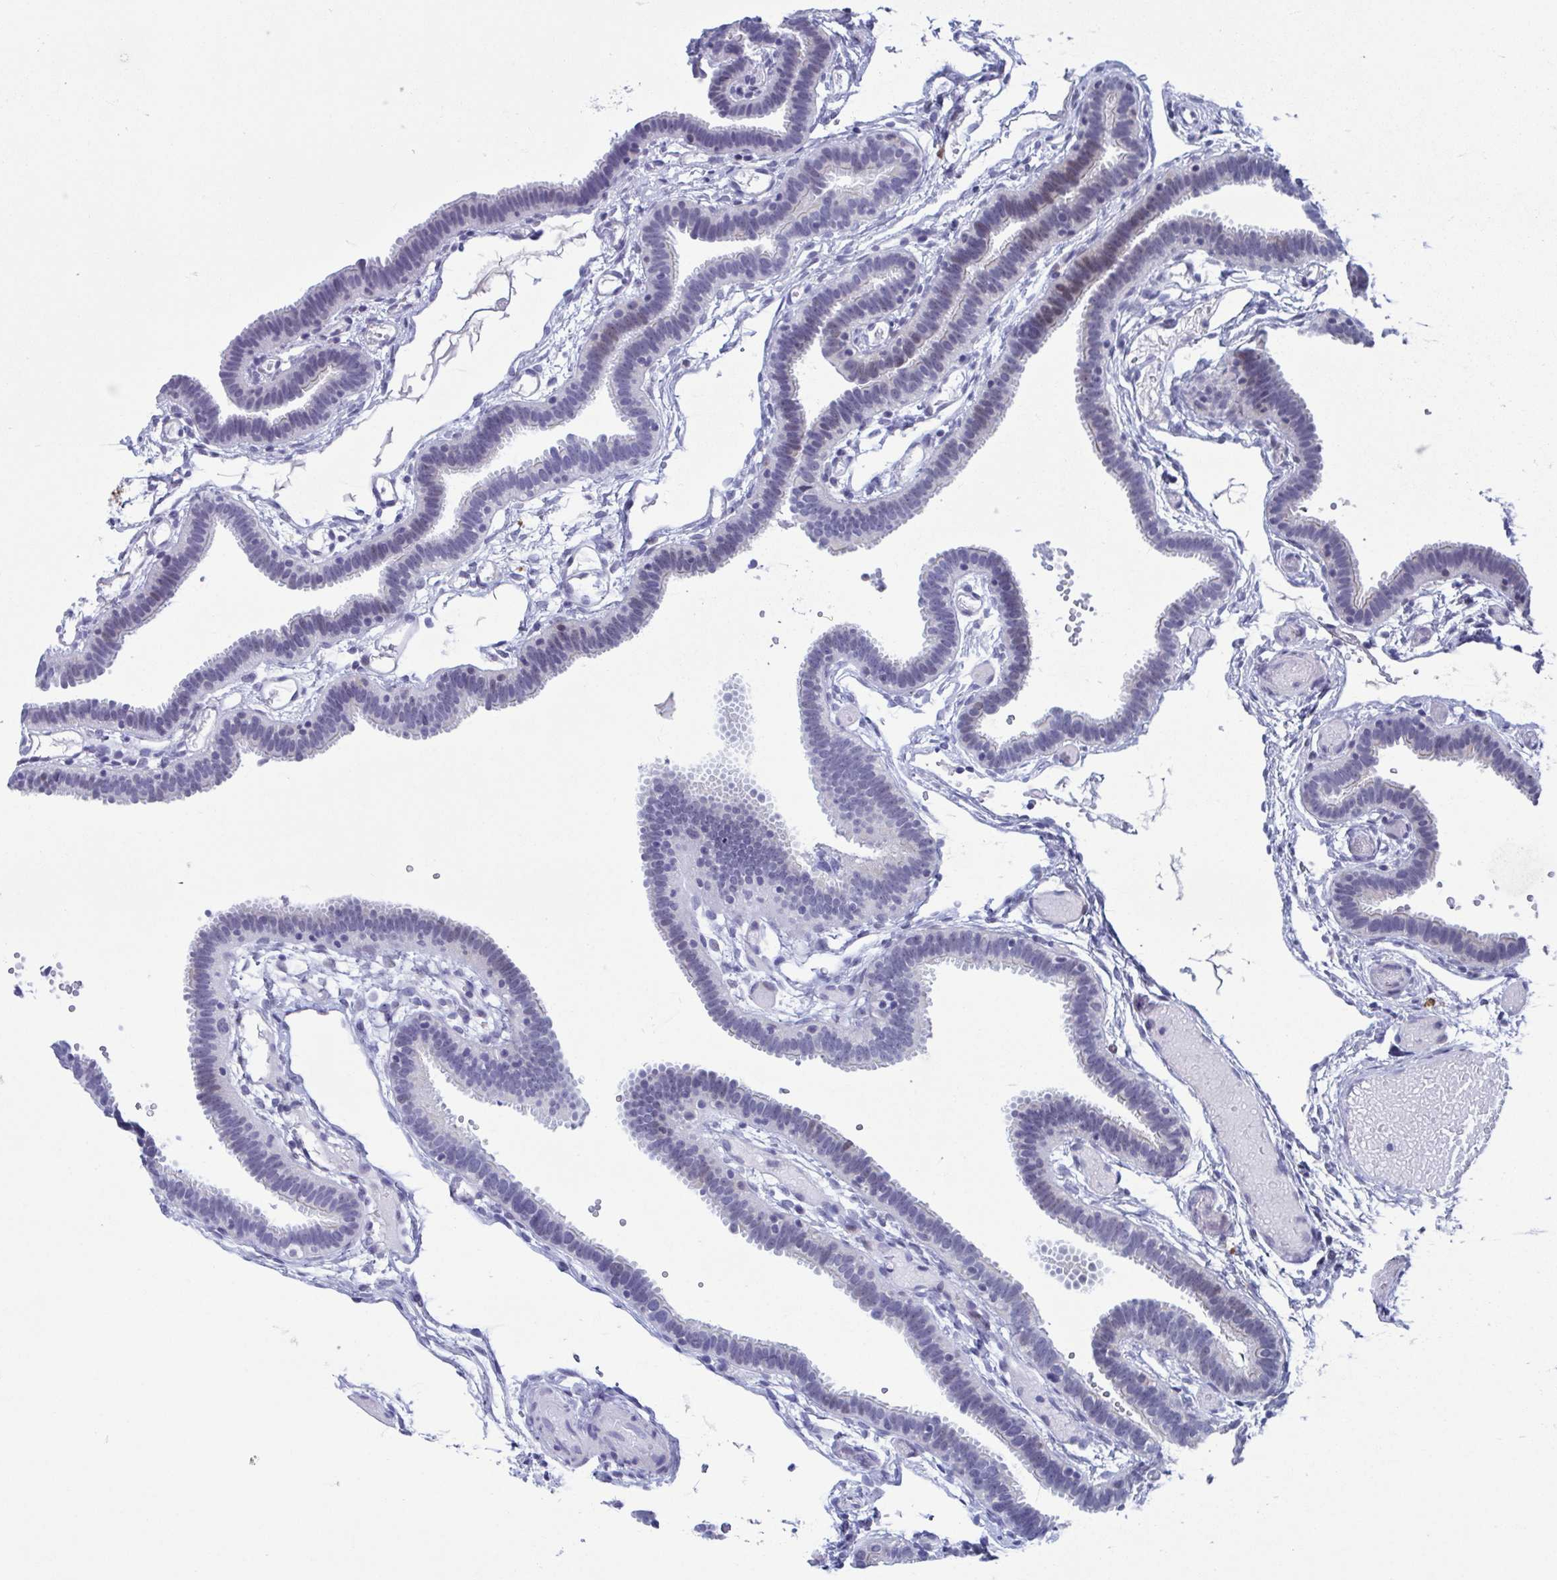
{"staining": {"intensity": "negative", "quantity": "none", "location": "none"}, "tissue": "fallopian tube", "cell_type": "Glandular cells", "image_type": "normal", "snomed": [{"axis": "morphology", "description": "Normal tissue, NOS"}, {"axis": "topography", "description": "Fallopian tube"}], "caption": "Immunohistochemistry (IHC) image of normal fallopian tube: human fallopian tube stained with DAB (3,3'-diaminobenzidine) shows no significant protein positivity in glandular cells. Nuclei are stained in blue.", "gene": "PERM1", "patient": {"sex": "female", "age": 37}}